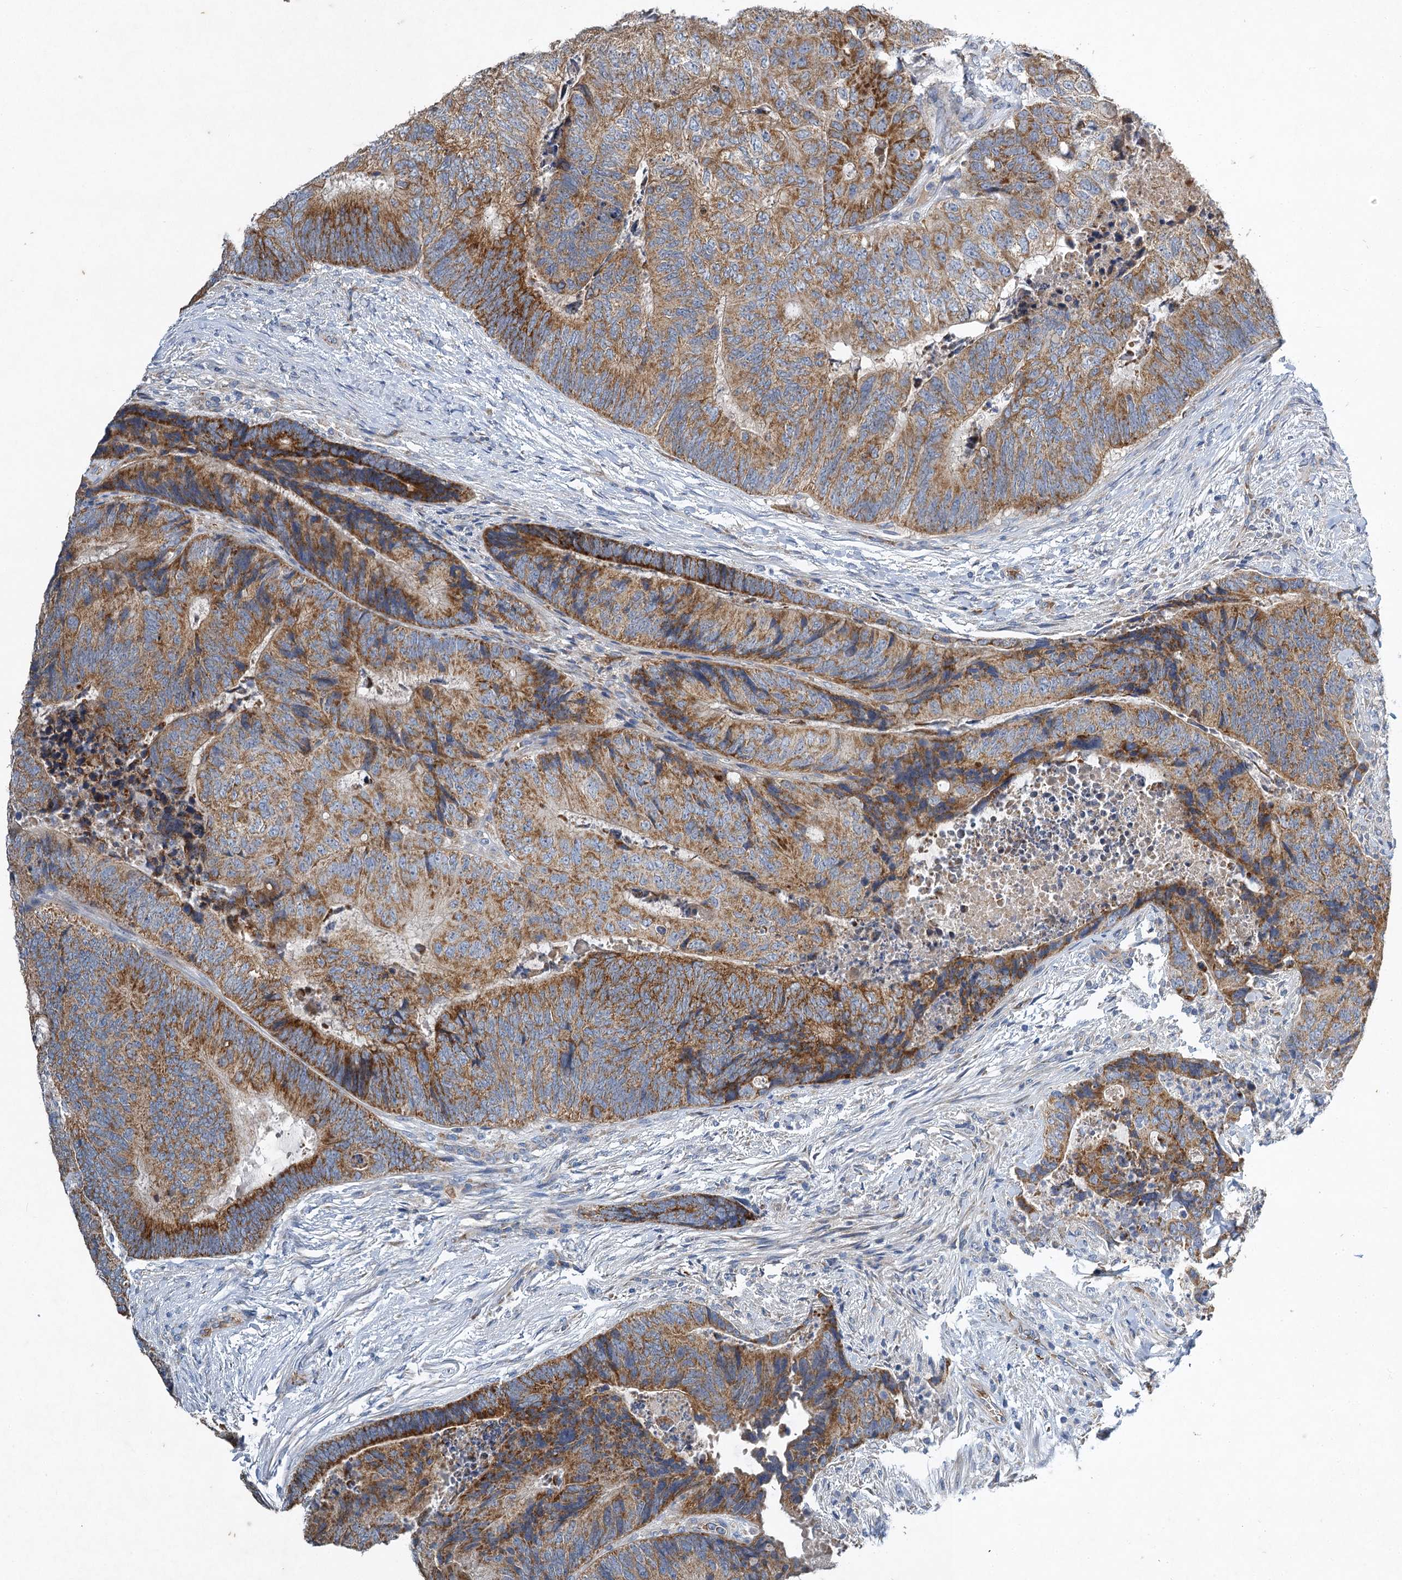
{"staining": {"intensity": "moderate", "quantity": ">75%", "location": "cytoplasmic/membranous"}, "tissue": "colorectal cancer", "cell_type": "Tumor cells", "image_type": "cancer", "snomed": [{"axis": "morphology", "description": "Adenocarcinoma, NOS"}, {"axis": "topography", "description": "Colon"}], "caption": "Colorectal adenocarcinoma stained for a protein reveals moderate cytoplasmic/membranous positivity in tumor cells.", "gene": "BCS1L", "patient": {"sex": "female", "age": 67}}